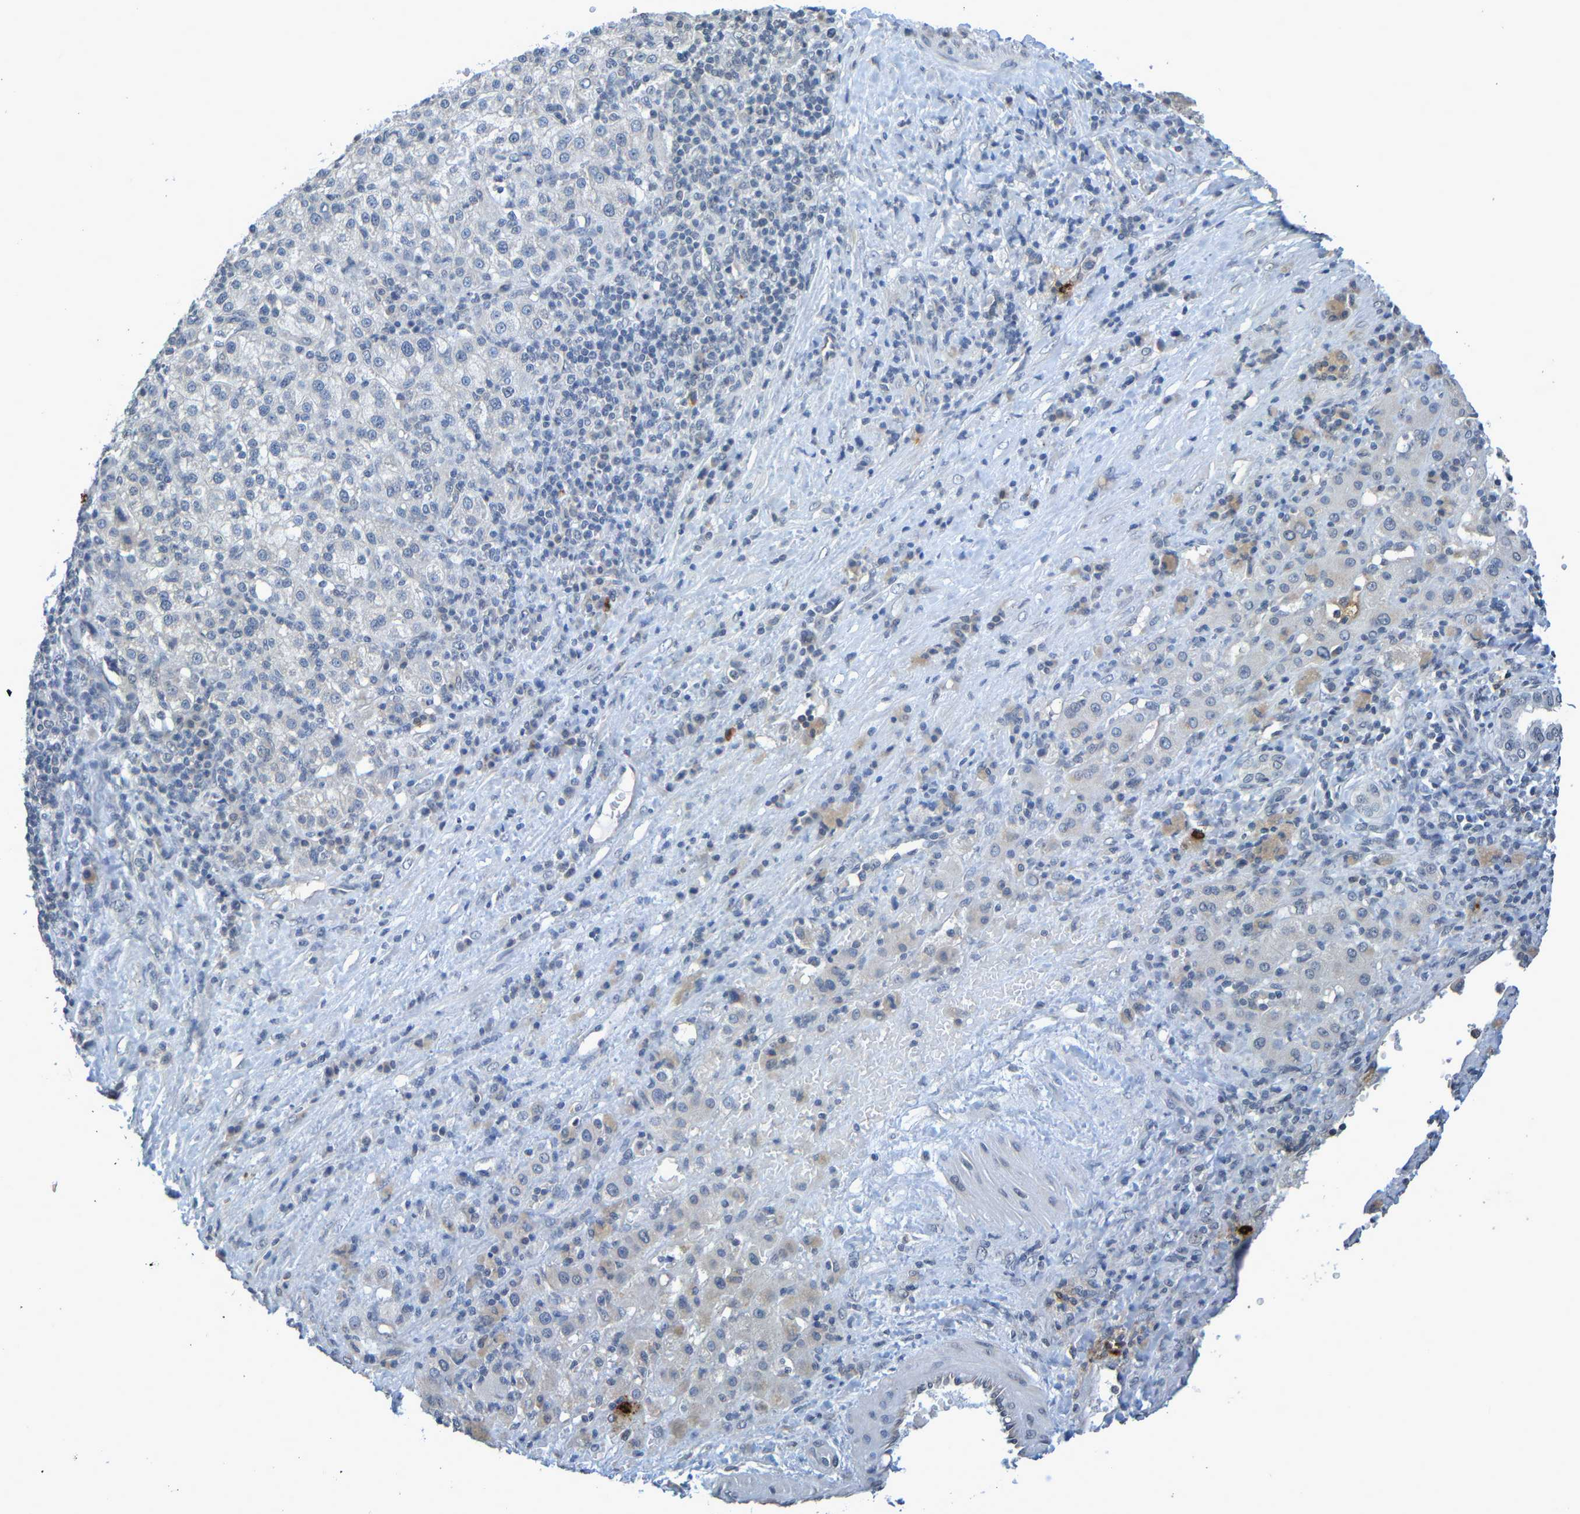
{"staining": {"intensity": "negative", "quantity": "none", "location": "none"}, "tissue": "liver cancer", "cell_type": "Tumor cells", "image_type": "cancer", "snomed": [{"axis": "morphology", "description": "Carcinoma, Hepatocellular, NOS"}, {"axis": "topography", "description": "Liver"}], "caption": "IHC image of neoplastic tissue: human liver hepatocellular carcinoma stained with DAB (3,3'-diaminobenzidine) demonstrates no significant protein positivity in tumor cells.", "gene": "C3AR1", "patient": {"sex": "female", "age": 58}}